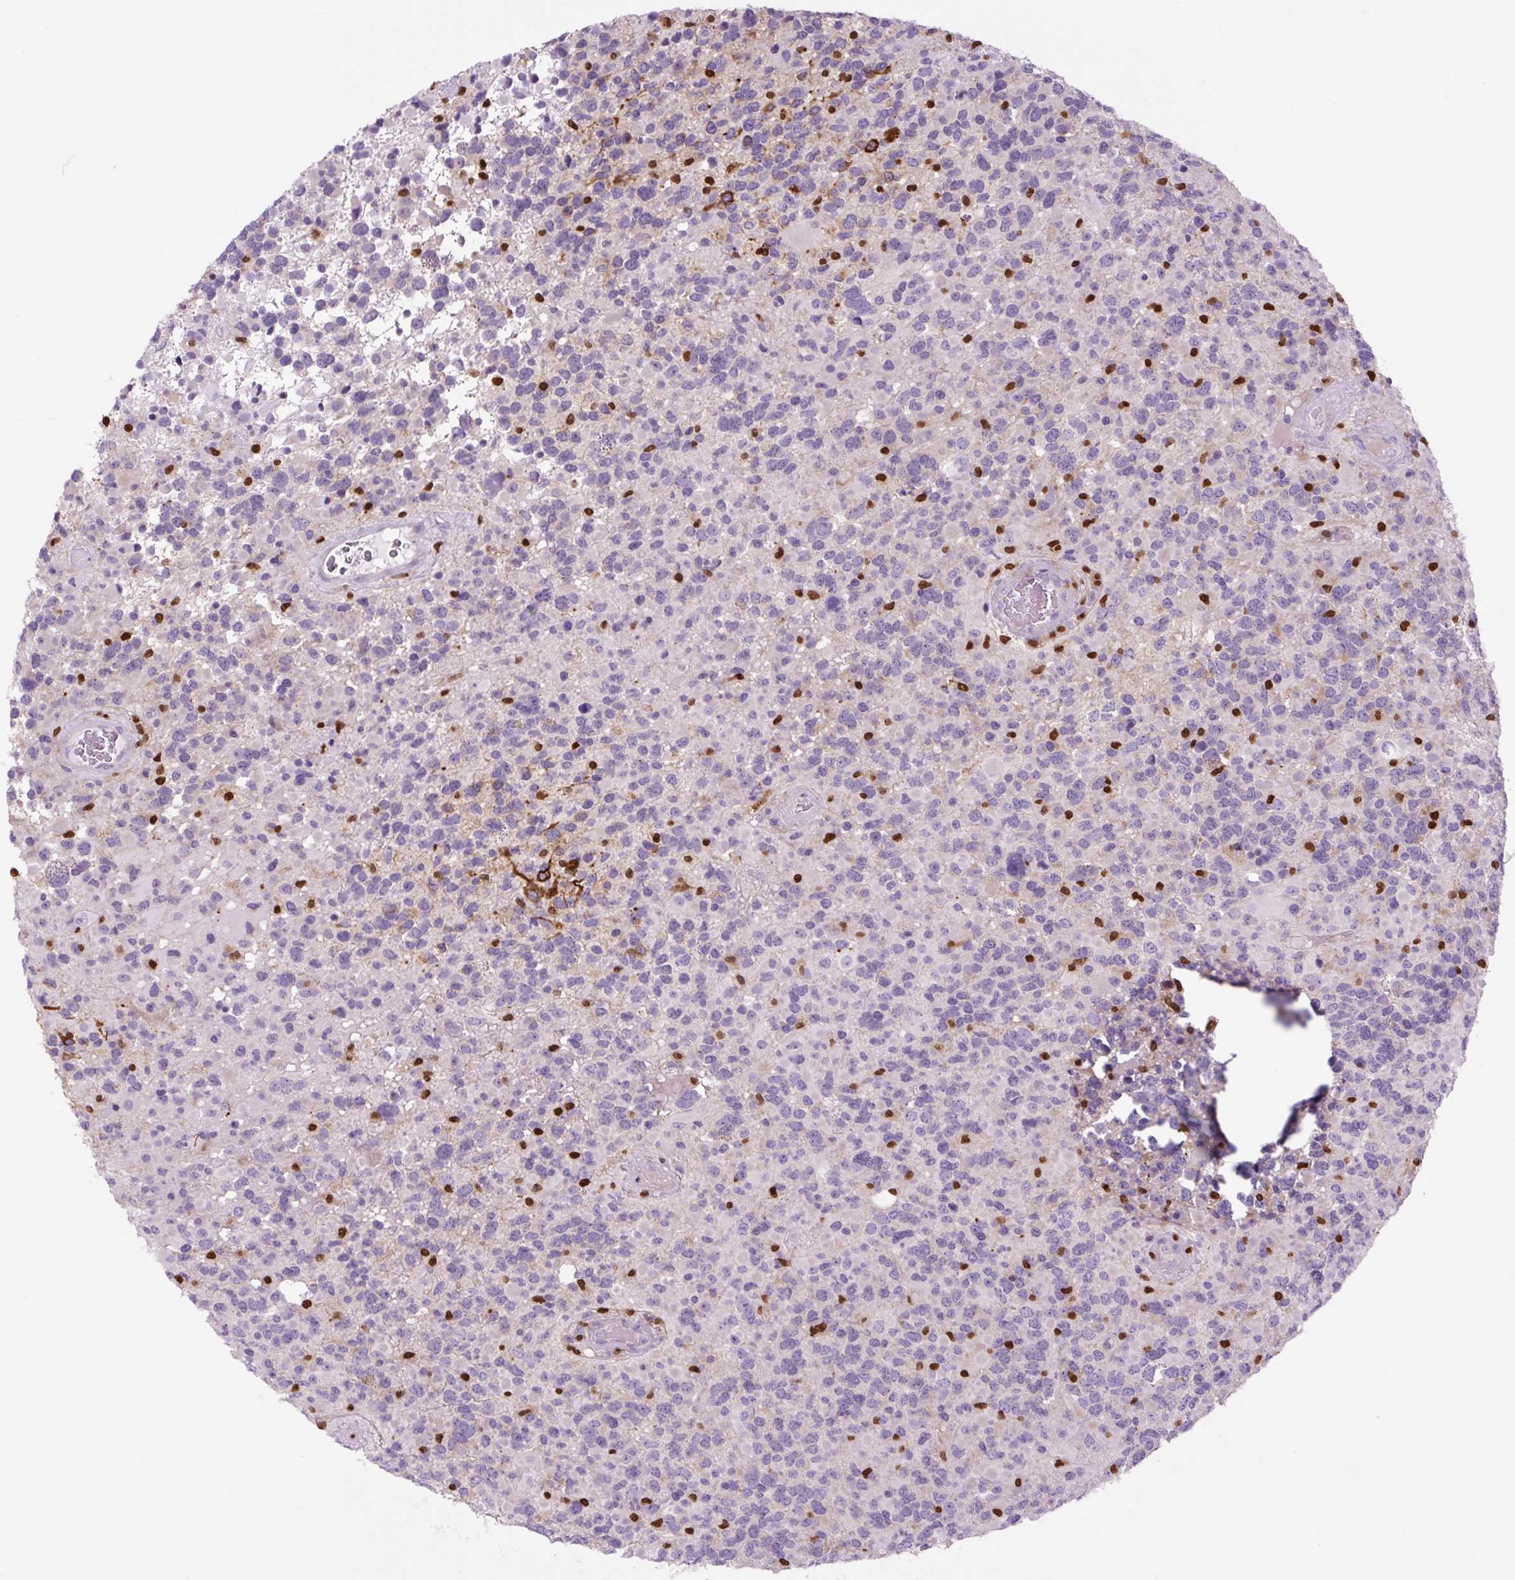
{"staining": {"intensity": "negative", "quantity": "none", "location": "none"}, "tissue": "glioma", "cell_type": "Tumor cells", "image_type": "cancer", "snomed": [{"axis": "morphology", "description": "Glioma, malignant, High grade"}, {"axis": "topography", "description": "Brain"}], "caption": "The immunohistochemistry image has no significant expression in tumor cells of malignant glioma (high-grade) tissue.", "gene": "SPI1", "patient": {"sex": "female", "age": 40}}